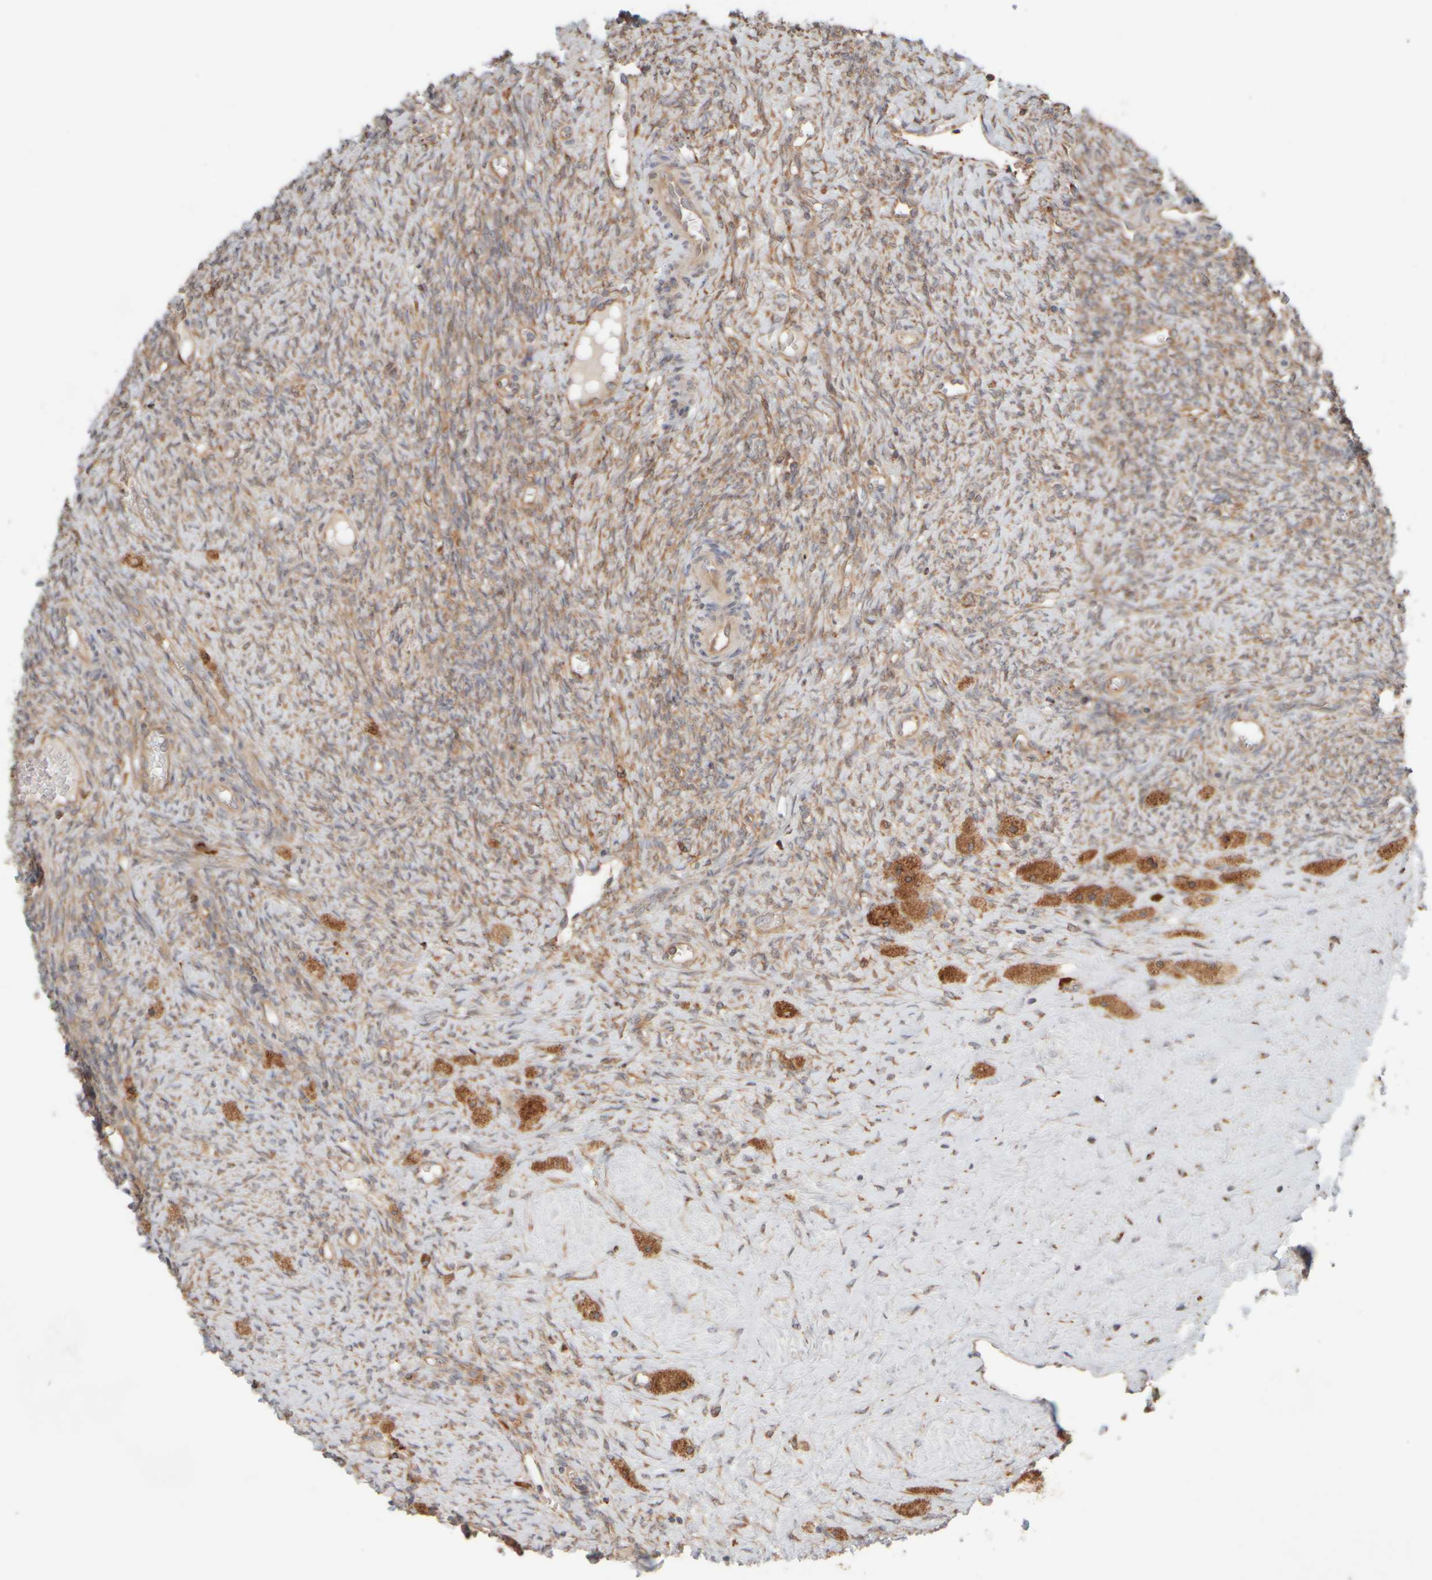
{"staining": {"intensity": "moderate", "quantity": ">75%", "location": "cytoplasmic/membranous"}, "tissue": "ovary", "cell_type": "Follicle cells", "image_type": "normal", "snomed": [{"axis": "morphology", "description": "Normal tissue, NOS"}, {"axis": "topography", "description": "Ovary"}], "caption": "Immunohistochemistry photomicrograph of benign ovary stained for a protein (brown), which reveals medium levels of moderate cytoplasmic/membranous positivity in about >75% of follicle cells.", "gene": "EIF2B3", "patient": {"sex": "female", "age": 41}}